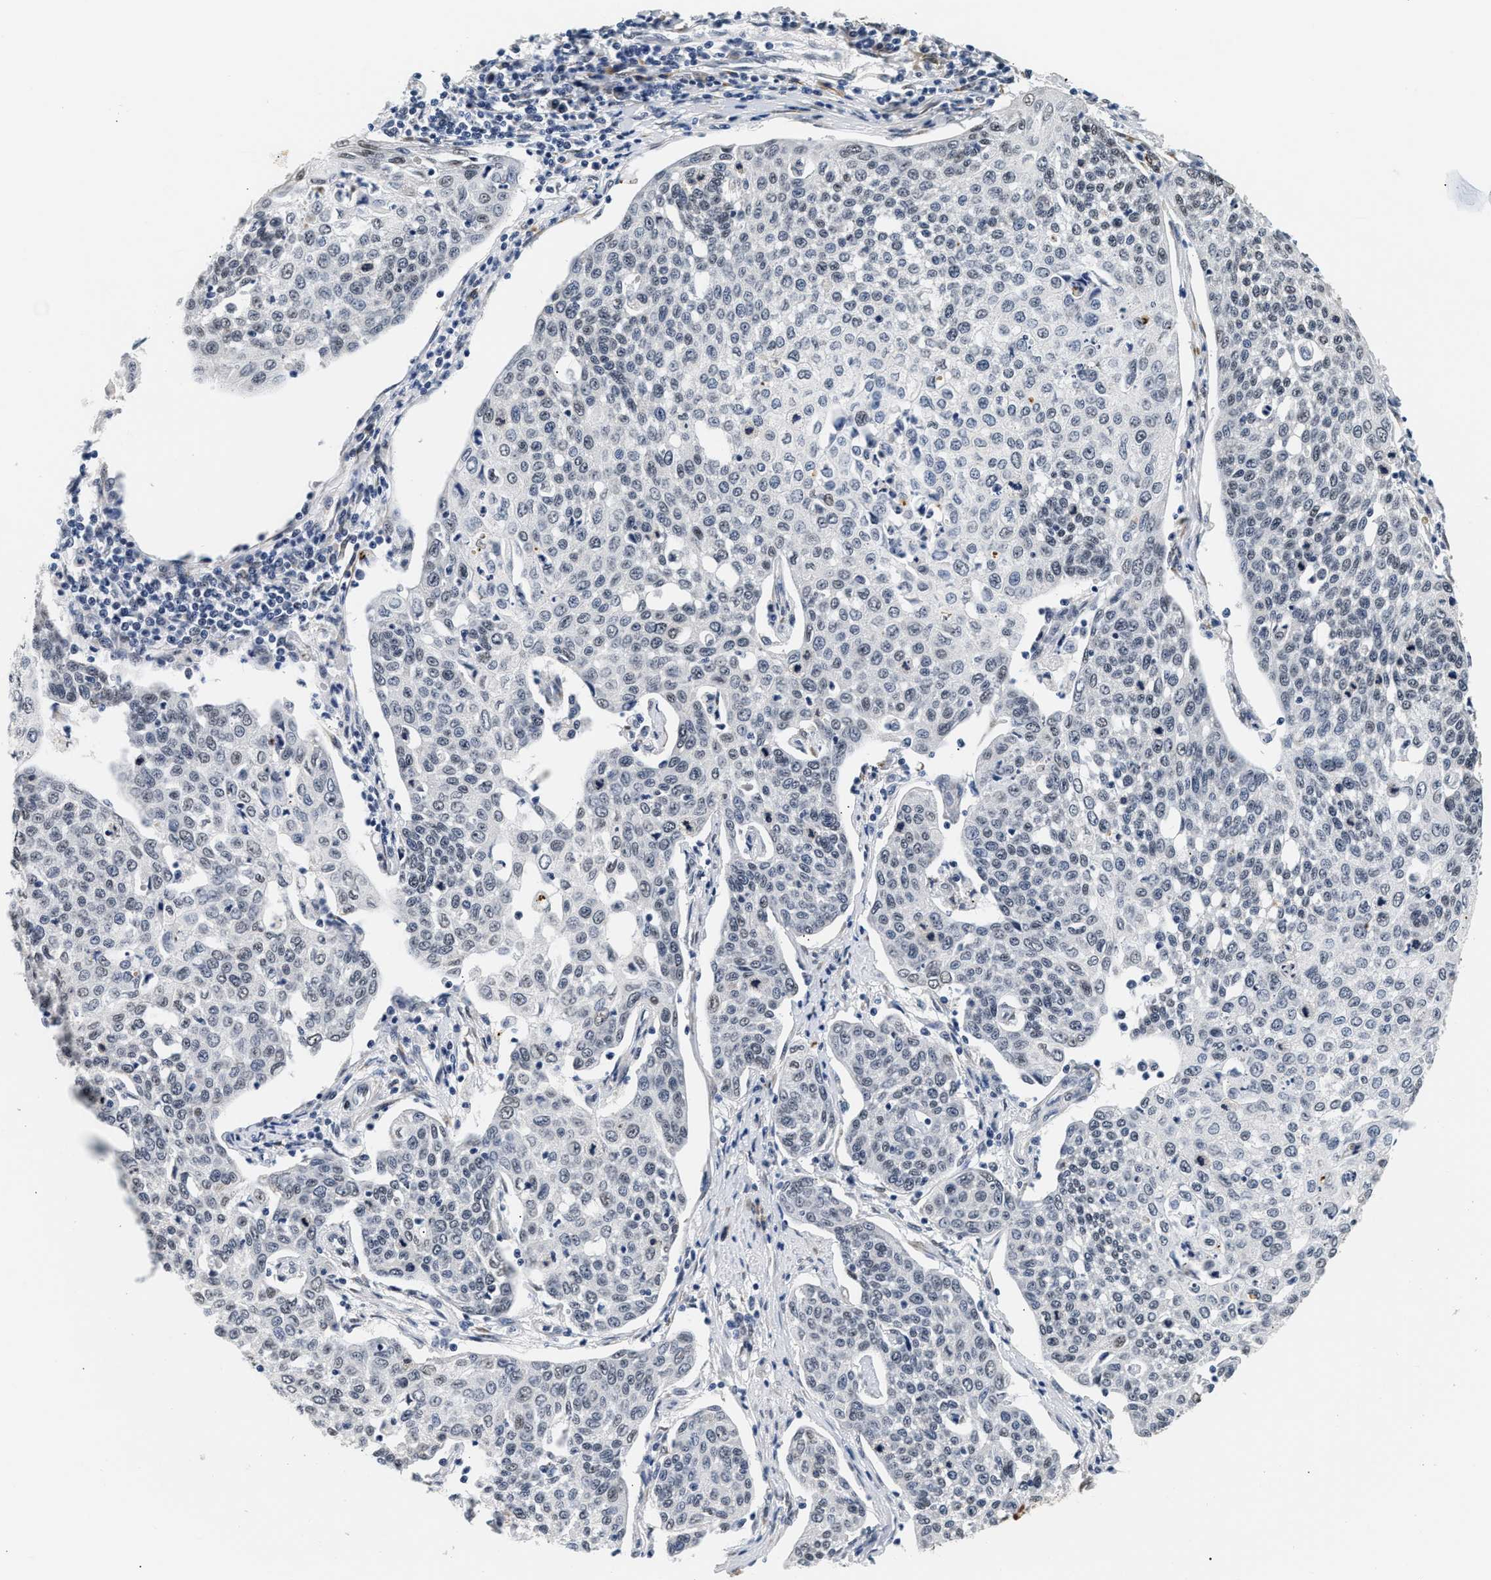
{"staining": {"intensity": "negative", "quantity": "none", "location": "none"}, "tissue": "cervical cancer", "cell_type": "Tumor cells", "image_type": "cancer", "snomed": [{"axis": "morphology", "description": "Squamous cell carcinoma, NOS"}, {"axis": "topography", "description": "Cervix"}], "caption": "There is no significant positivity in tumor cells of cervical squamous cell carcinoma. (DAB (3,3'-diaminobenzidine) immunohistochemistry visualized using brightfield microscopy, high magnification).", "gene": "THOC1", "patient": {"sex": "female", "age": 34}}